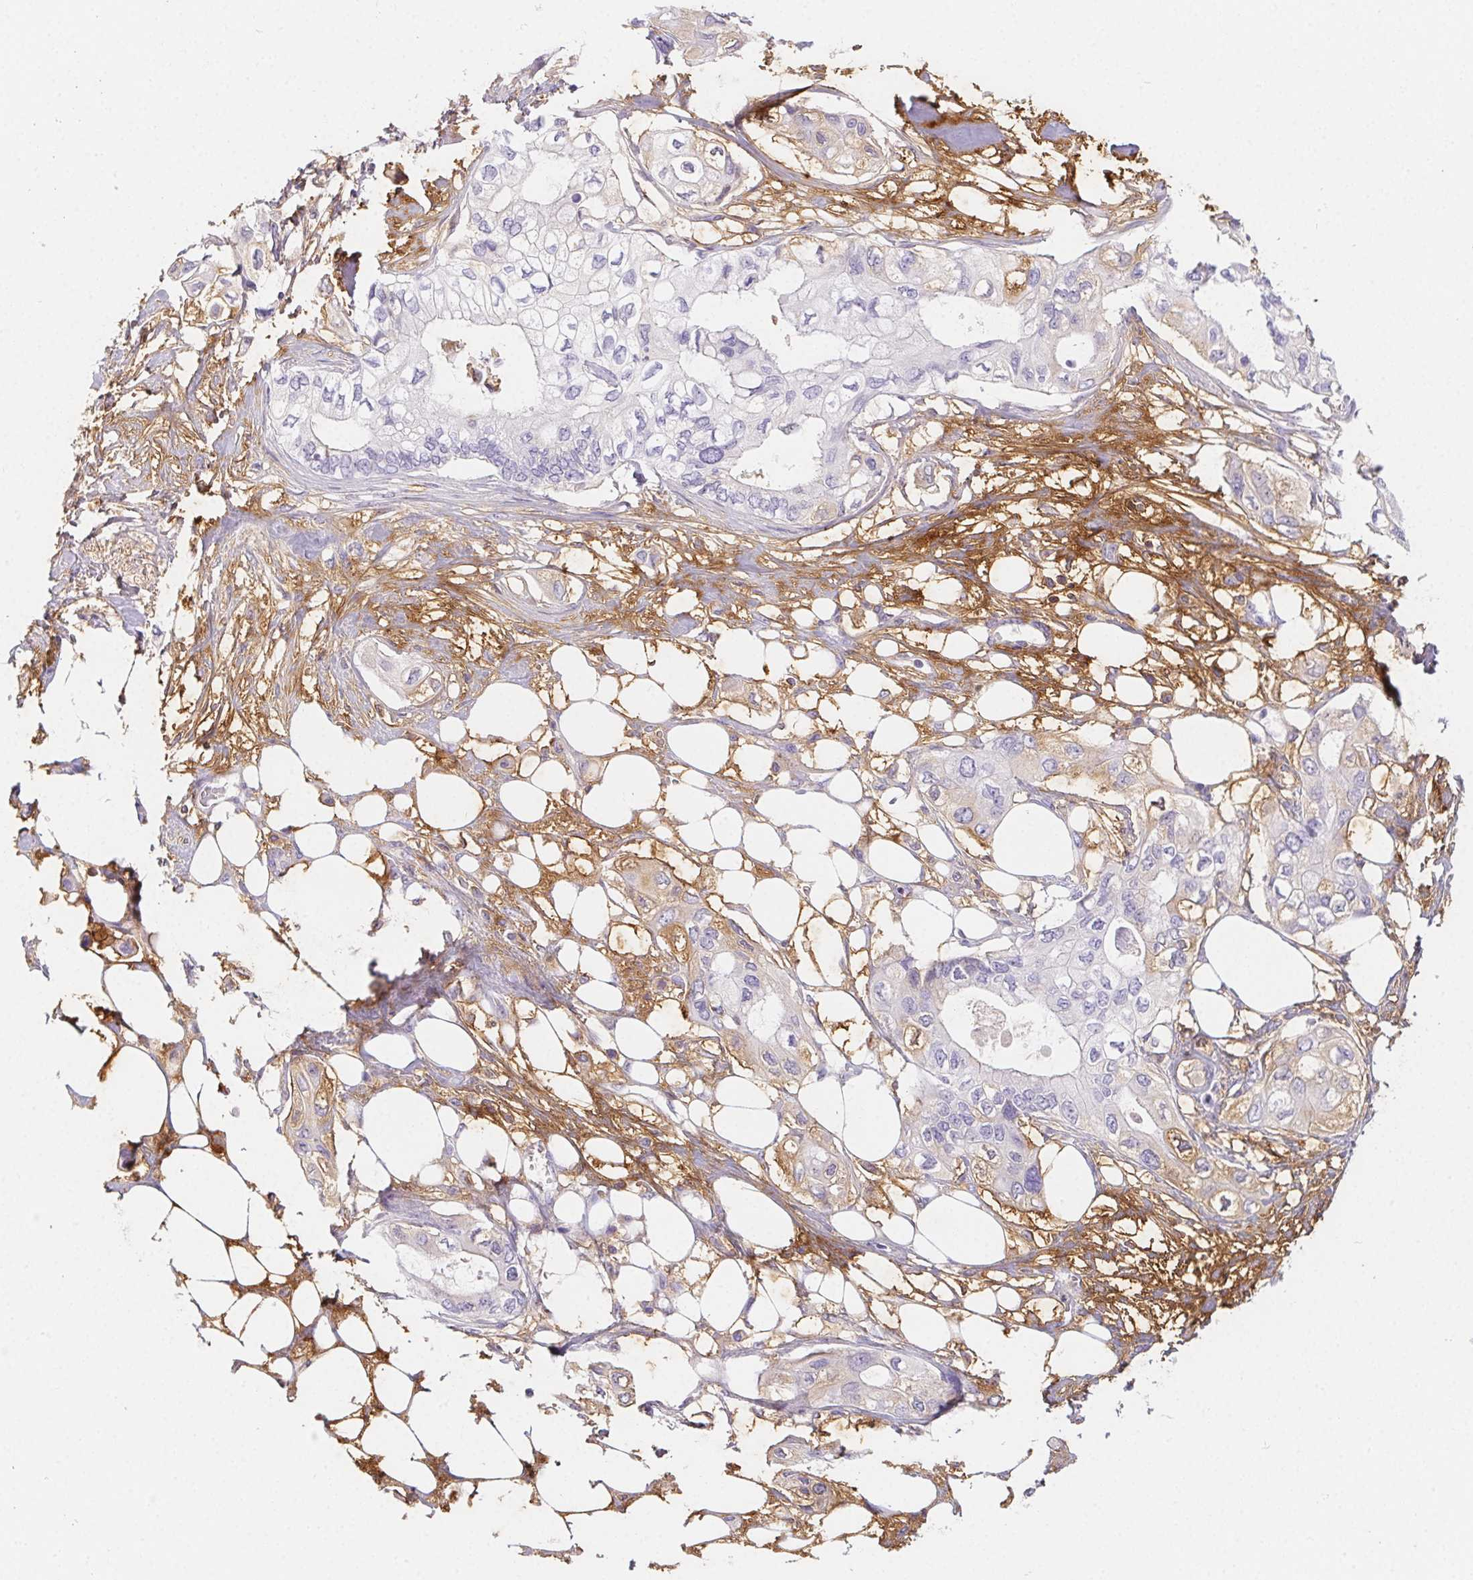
{"staining": {"intensity": "negative", "quantity": "none", "location": "none"}, "tissue": "pancreatic cancer", "cell_type": "Tumor cells", "image_type": "cancer", "snomed": [{"axis": "morphology", "description": "Adenocarcinoma, NOS"}, {"axis": "topography", "description": "Pancreas"}], "caption": "The photomicrograph reveals no significant positivity in tumor cells of pancreatic adenocarcinoma. (DAB immunohistochemistry visualized using brightfield microscopy, high magnification).", "gene": "ITIH2", "patient": {"sex": "female", "age": 63}}